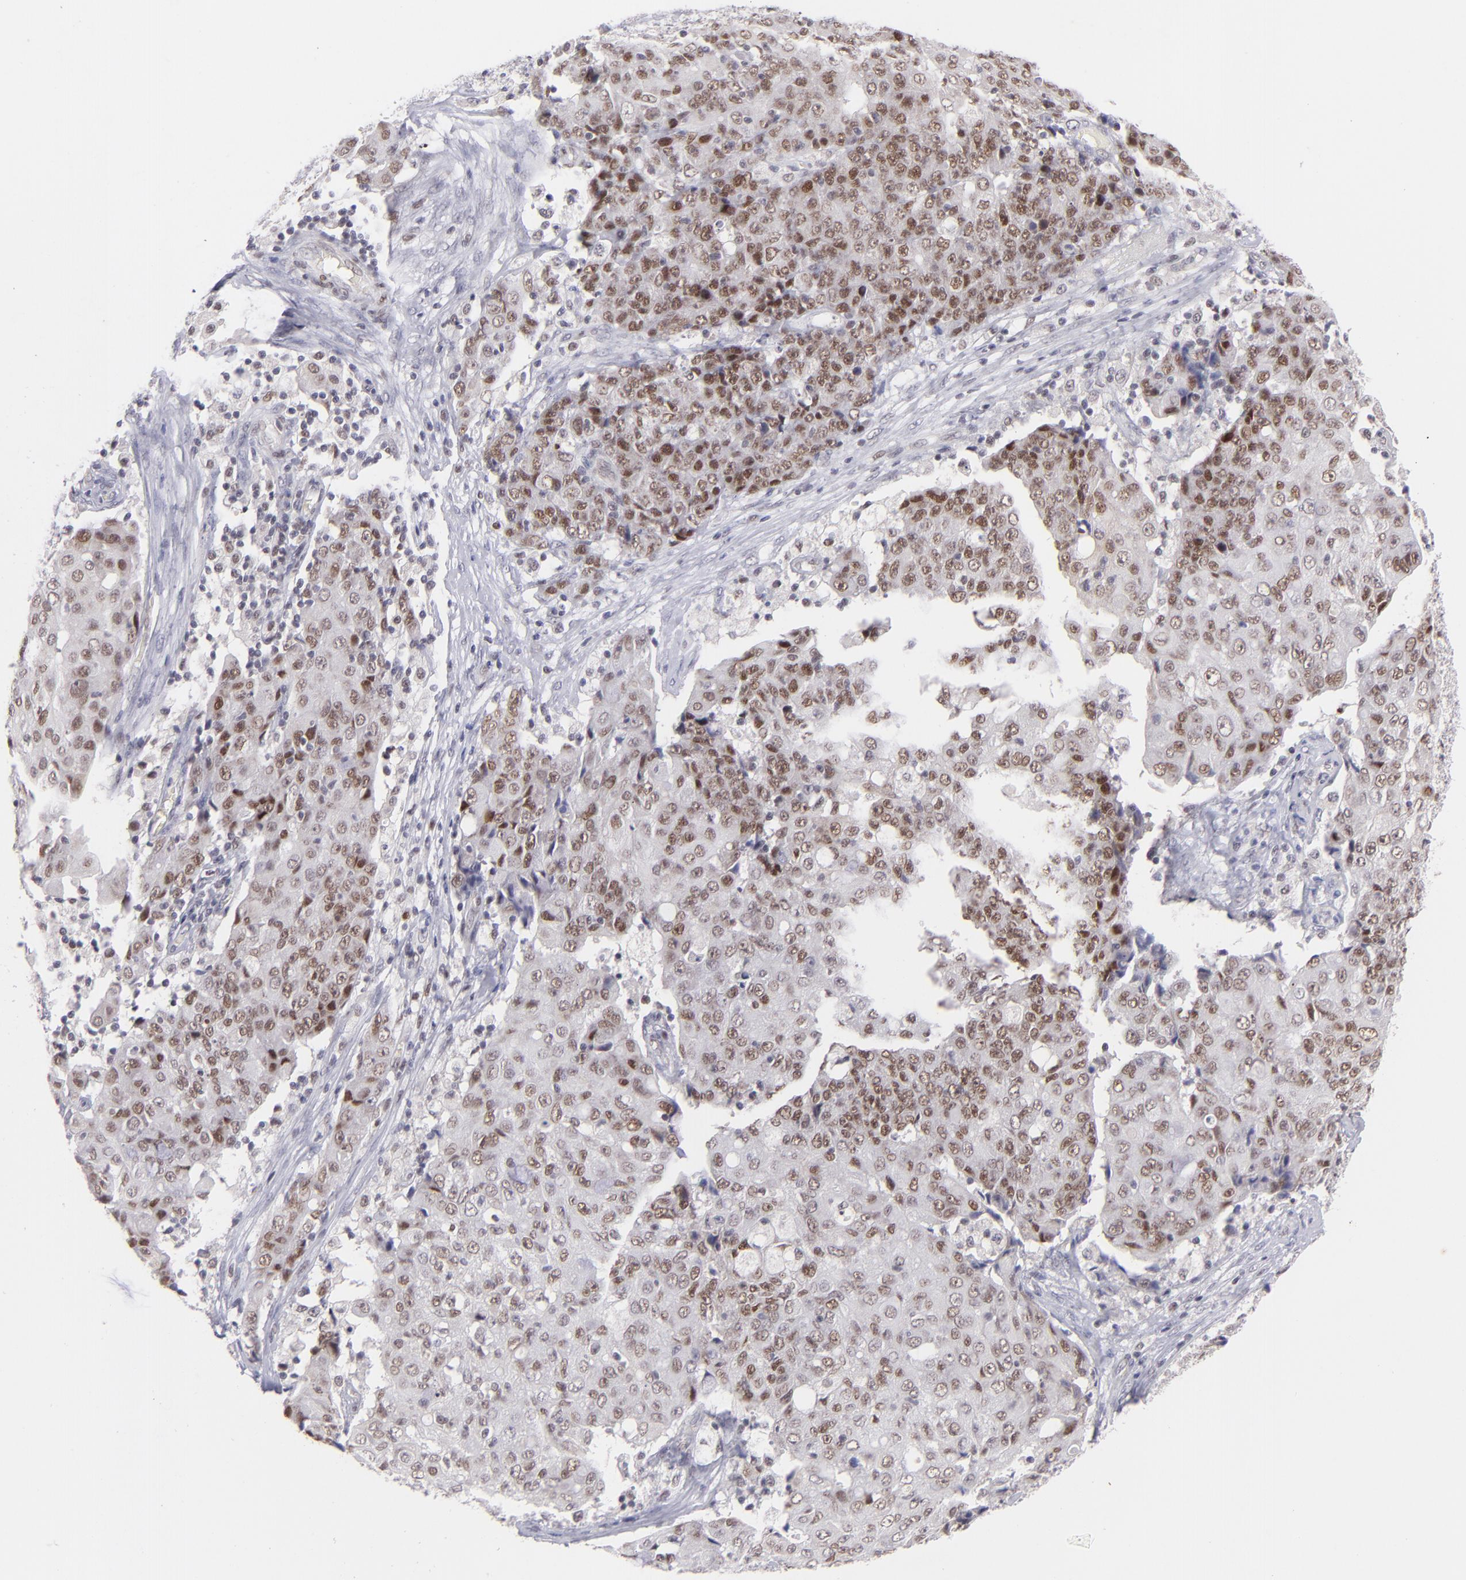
{"staining": {"intensity": "weak", "quantity": "25%-75%", "location": "nuclear"}, "tissue": "ovarian cancer", "cell_type": "Tumor cells", "image_type": "cancer", "snomed": [{"axis": "morphology", "description": "Carcinoma, endometroid"}, {"axis": "topography", "description": "Ovary"}], "caption": "DAB (3,3'-diaminobenzidine) immunohistochemical staining of human ovarian cancer displays weak nuclear protein positivity in approximately 25%-75% of tumor cells.", "gene": "POU2F1", "patient": {"sex": "female", "age": 42}}